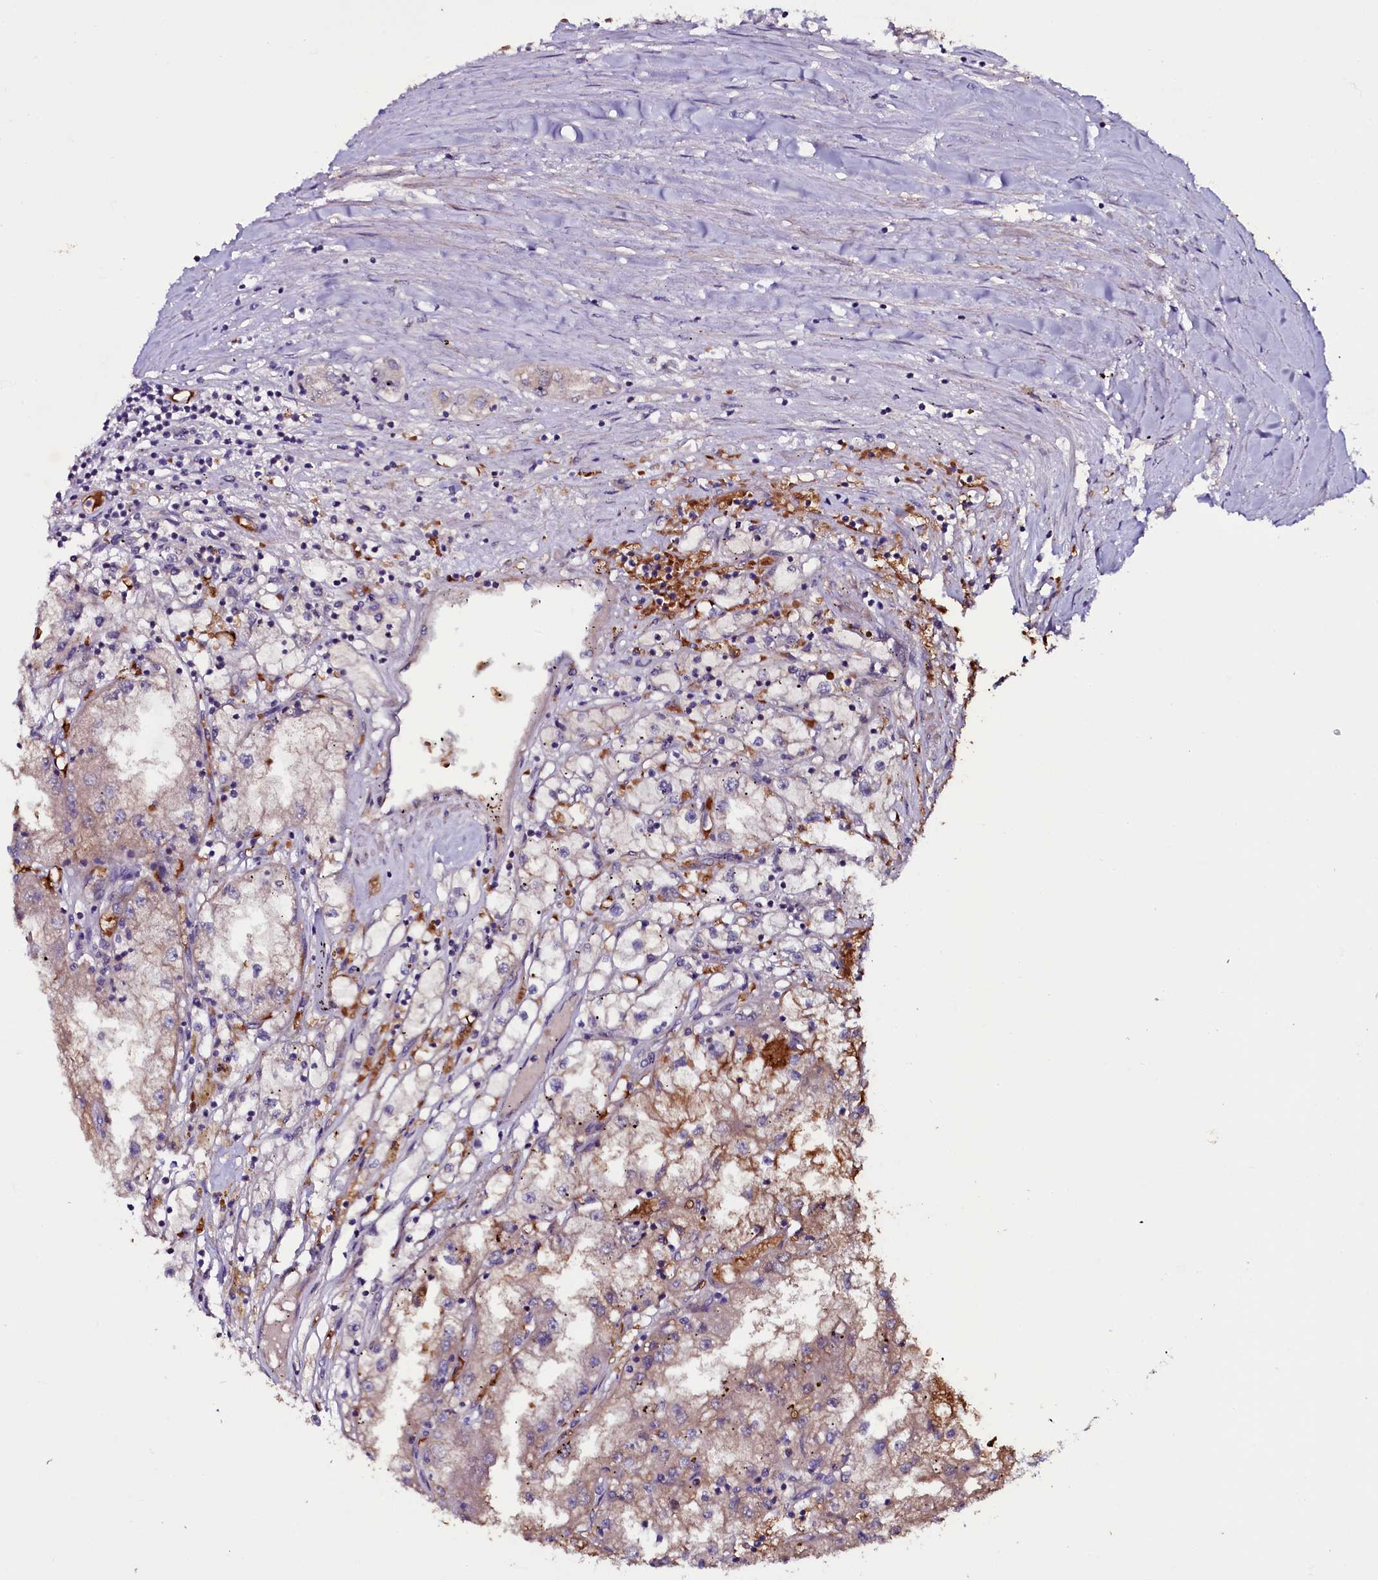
{"staining": {"intensity": "weak", "quantity": "<25%", "location": "cytoplasmic/membranous"}, "tissue": "renal cancer", "cell_type": "Tumor cells", "image_type": "cancer", "snomed": [{"axis": "morphology", "description": "Adenocarcinoma, NOS"}, {"axis": "topography", "description": "Kidney"}], "caption": "This is an IHC histopathology image of renal adenocarcinoma. There is no positivity in tumor cells.", "gene": "MEX3C", "patient": {"sex": "male", "age": 56}}